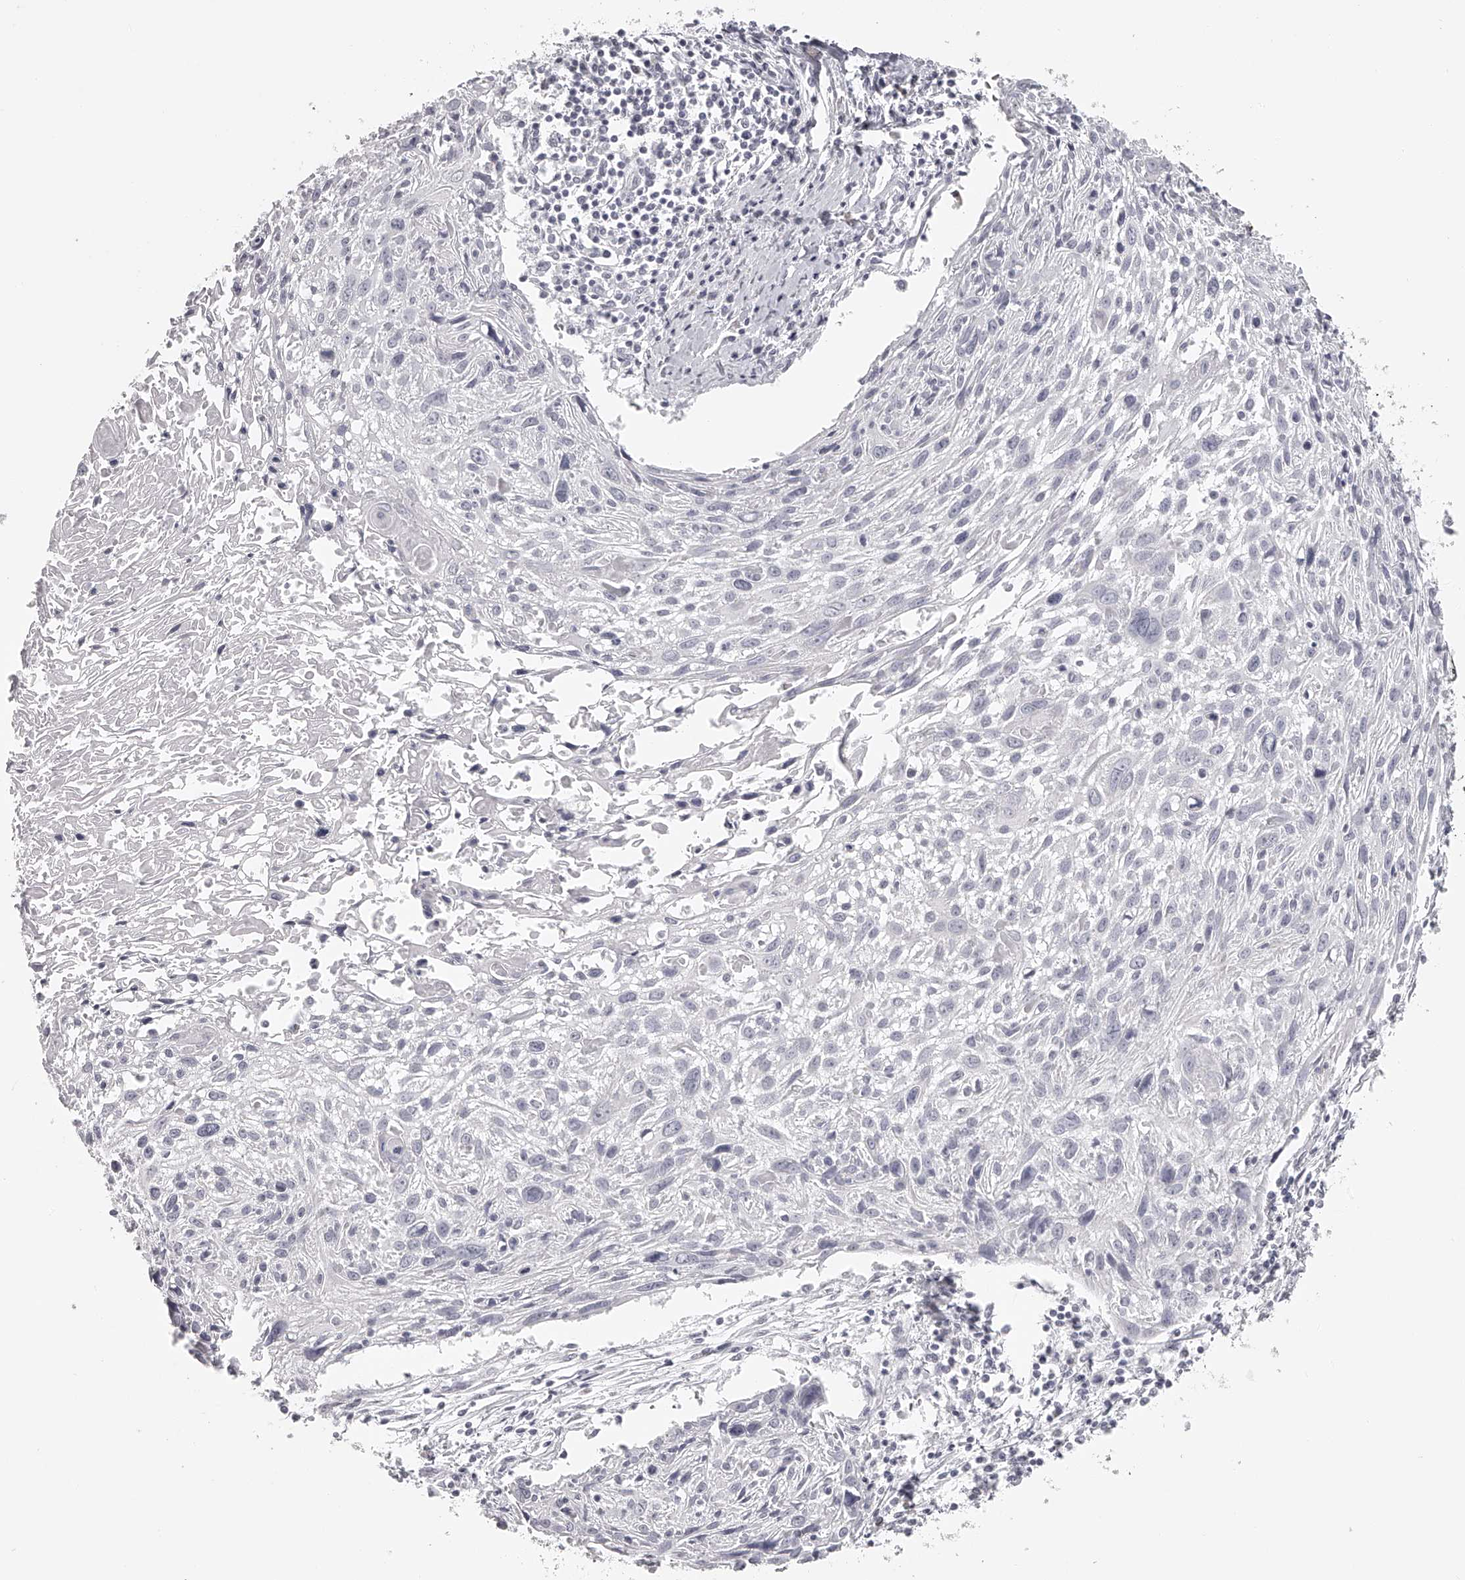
{"staining": {"intensity": "negative", "quantity": "none", "location": "none"}, "tissue": "cervical cancer", "cell_type": "Tumor cells", "image_type": "cancer", "snomed": [{"axis": "morphology", "description": "Squamous cell carcinoma, NOS"}, {"axis": "topography", "description": "Cervix"}], "caption": "A micrograph of cervical cancer stained for a protein exhibits no brown staining in tumor cells.", "gene": "SEC11C", "patient": {"sex": "female", "age": 51}}